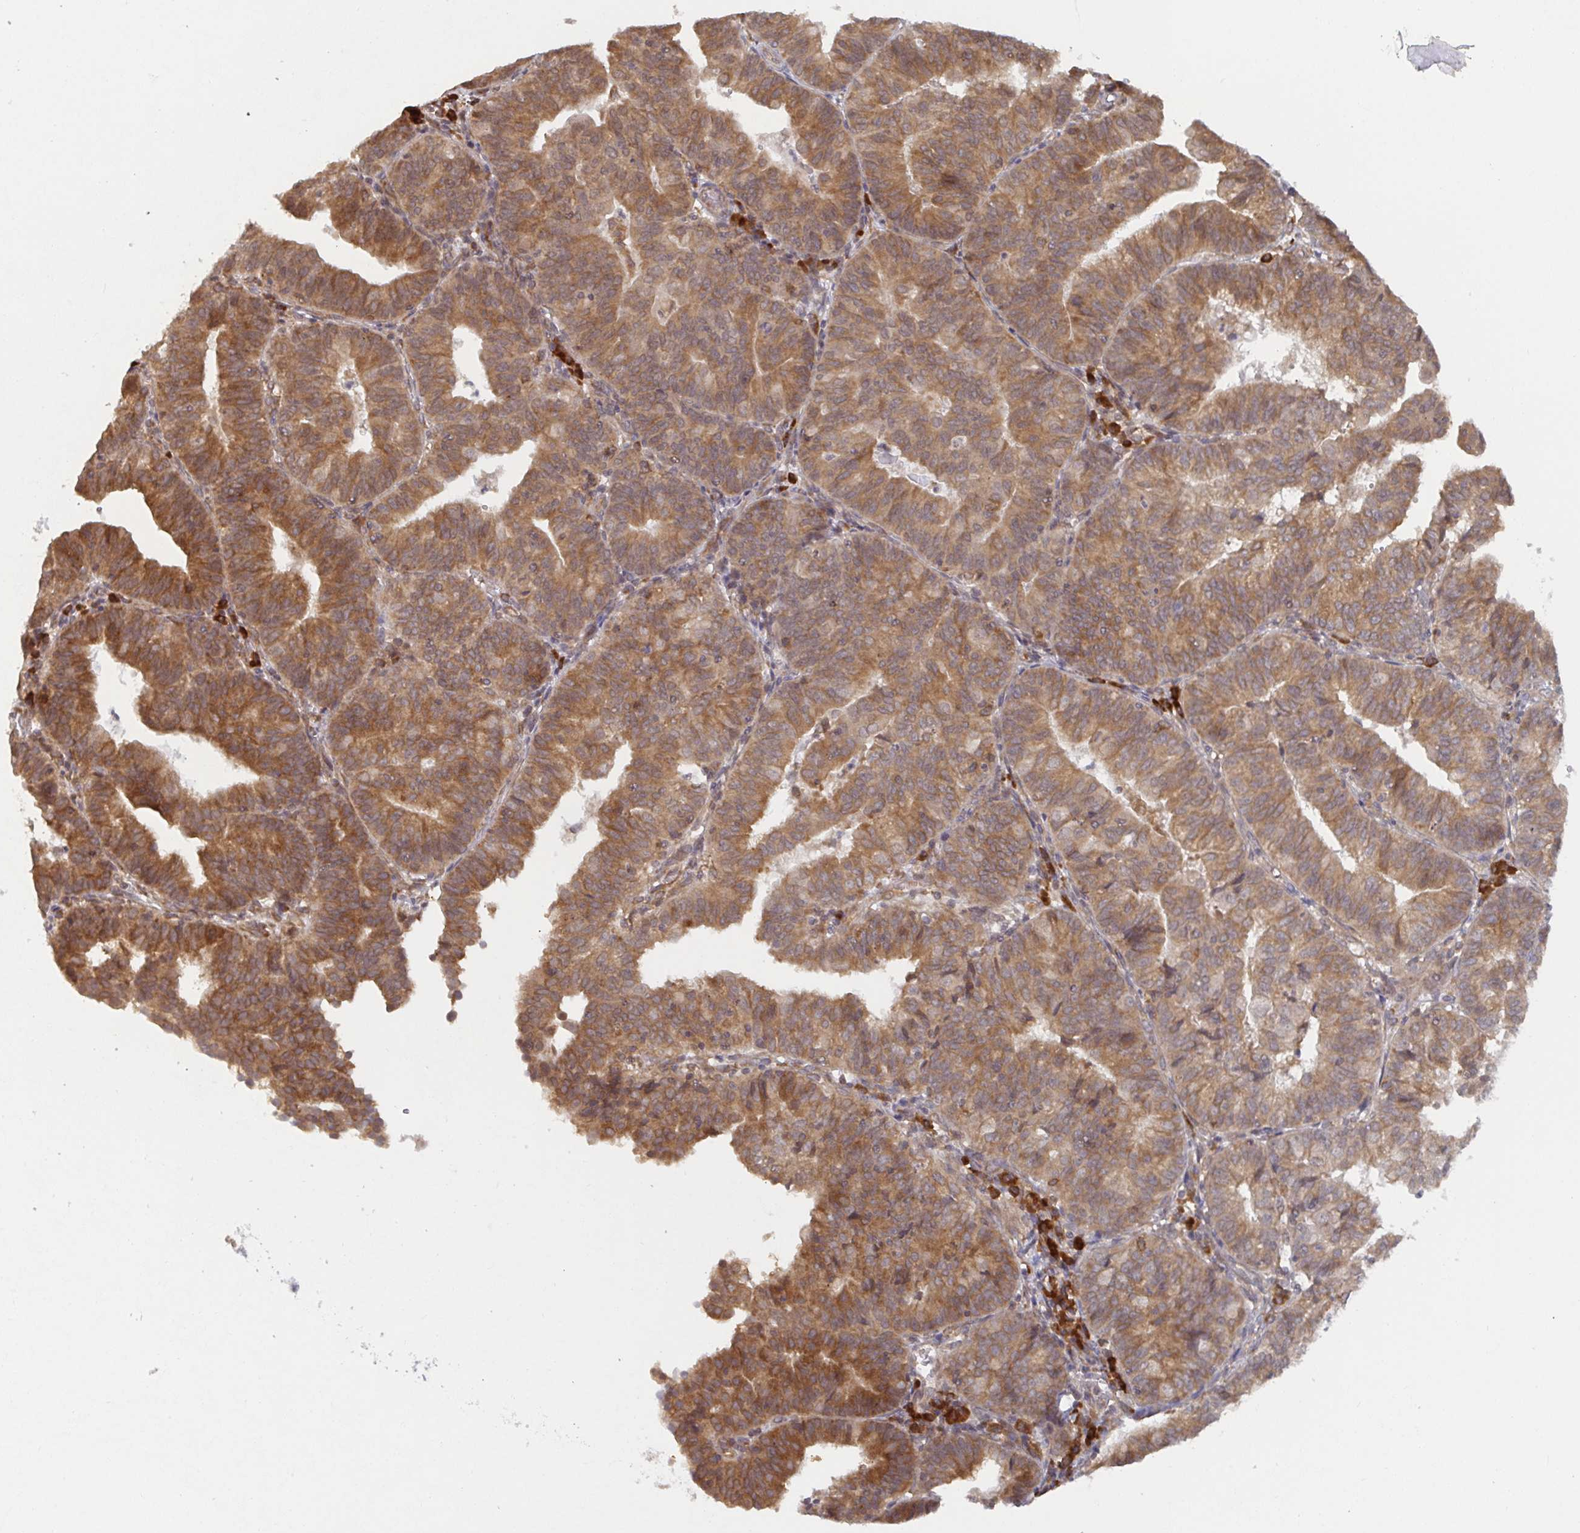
{"staining": {"intensity": "moderate", "quantity": ">75%", "location": "cytoplasmic/membranous"}, "tissue": "endometrial cancer", "cell_type": "Tumor cells", "image_type": "cancer", "snomed": [{"axis": "morphology", "description": "Adenocarcinoma, NOS"}, {"axis": "topography", "description": "Endometrium"}], "caption": "There is medium levels of moderate cytoplasmic/membranous expression in tumor cells of endometrial cancer, as demonstrated by immunohistochemical staining (brown color).", "gene": "ALG1", "patient": {"sex": "female", "age": 56}}